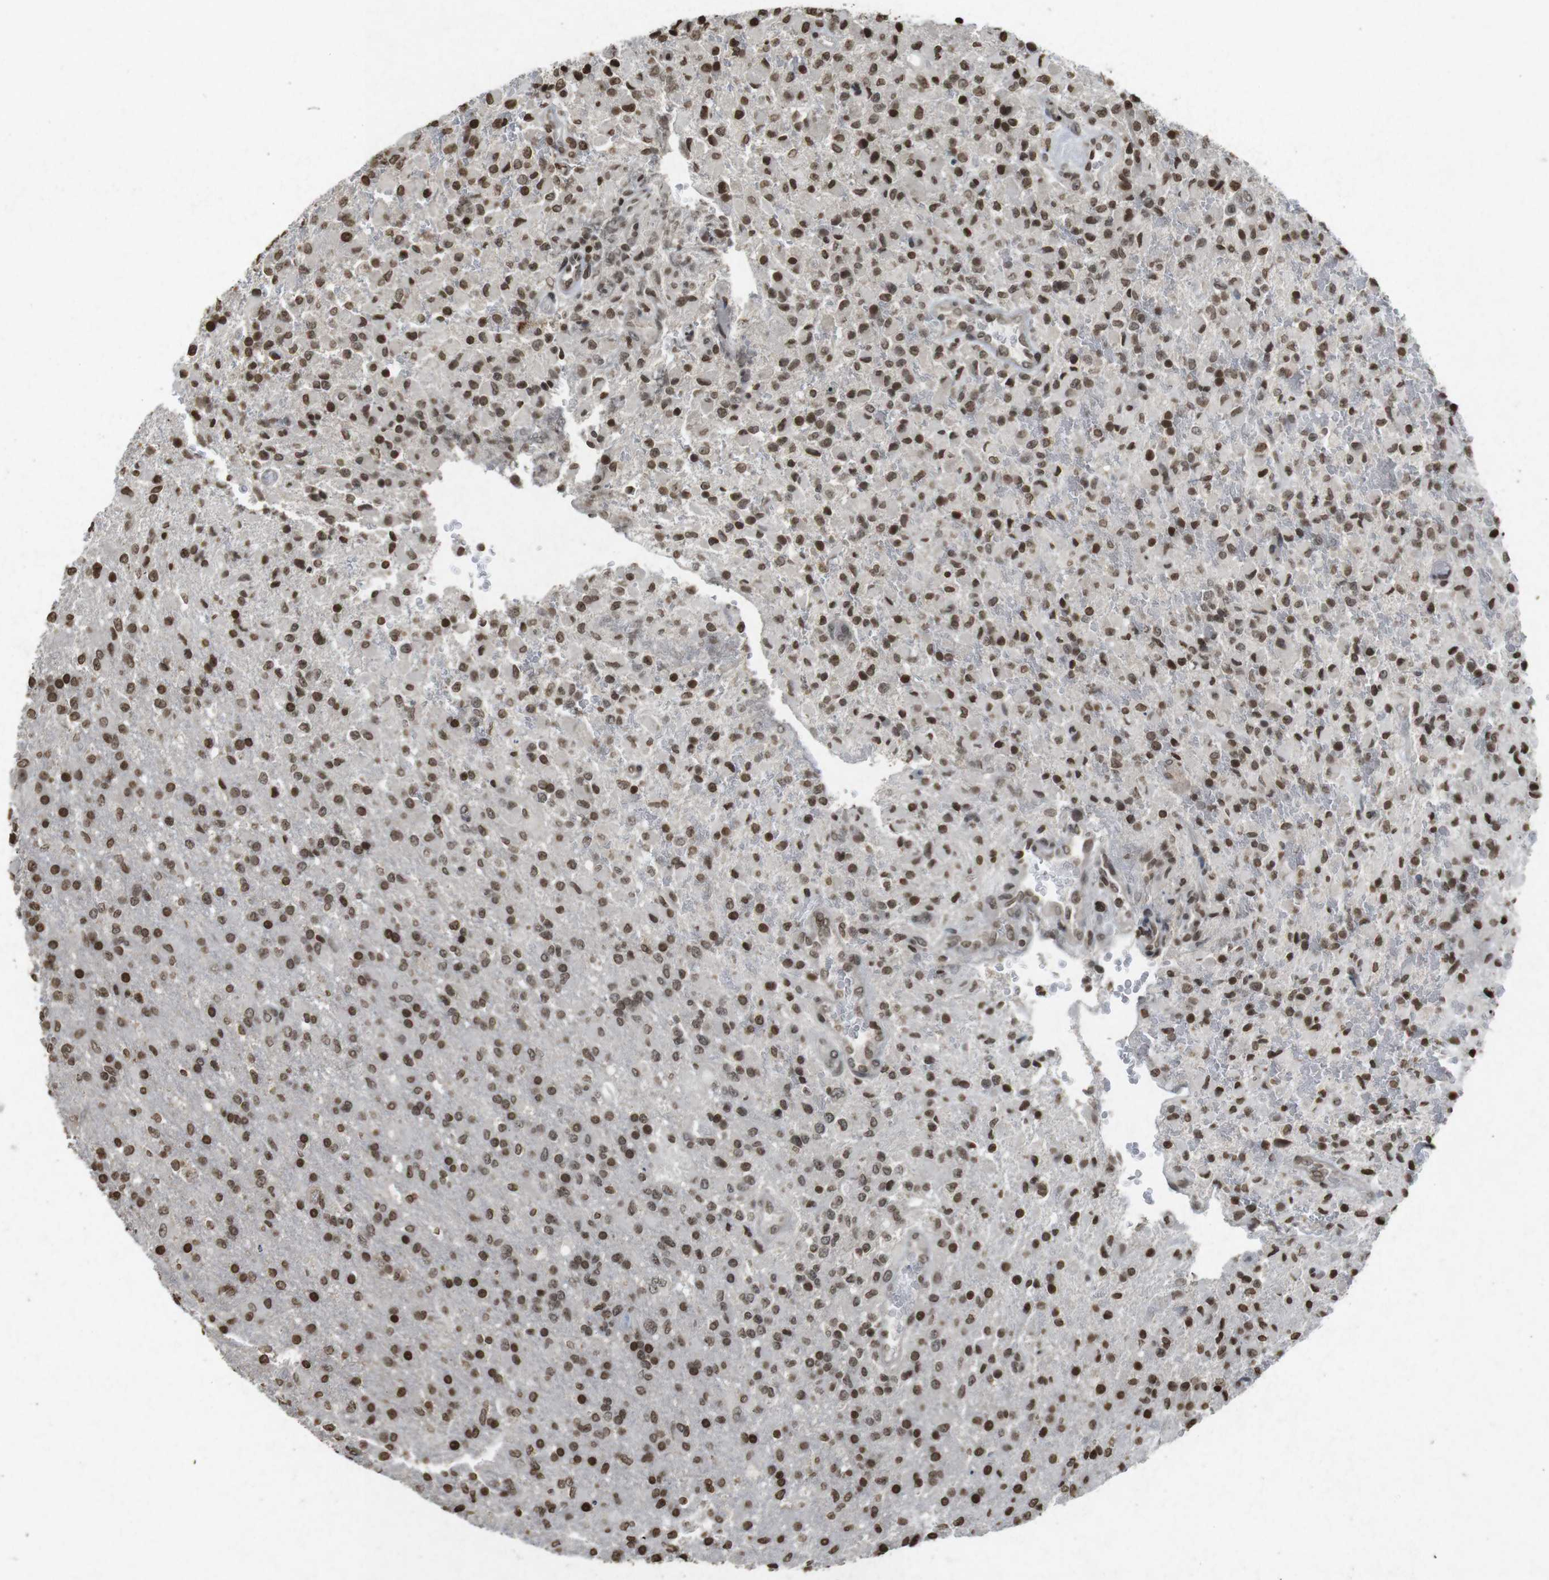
{"staining": {"intensity": "strong", "quantity": ">75%", "location": "nuclear"}, "tissue": "glioma", "cell_type": "Tumor cells", "image_type": "cancer", "snomed": [{"axis": "morphology", "description": "Glioma, malignant, High grade"}, {"axis": "topography", "description": "Brain"}], "caption": "This histopathology image reveals immunohistochemistry staining of glioma, with high strong nuclear staining in approximately >75% of tumor cells.", "gene": "FOXA3", "patient": {"sex": "male", "age": 71}}